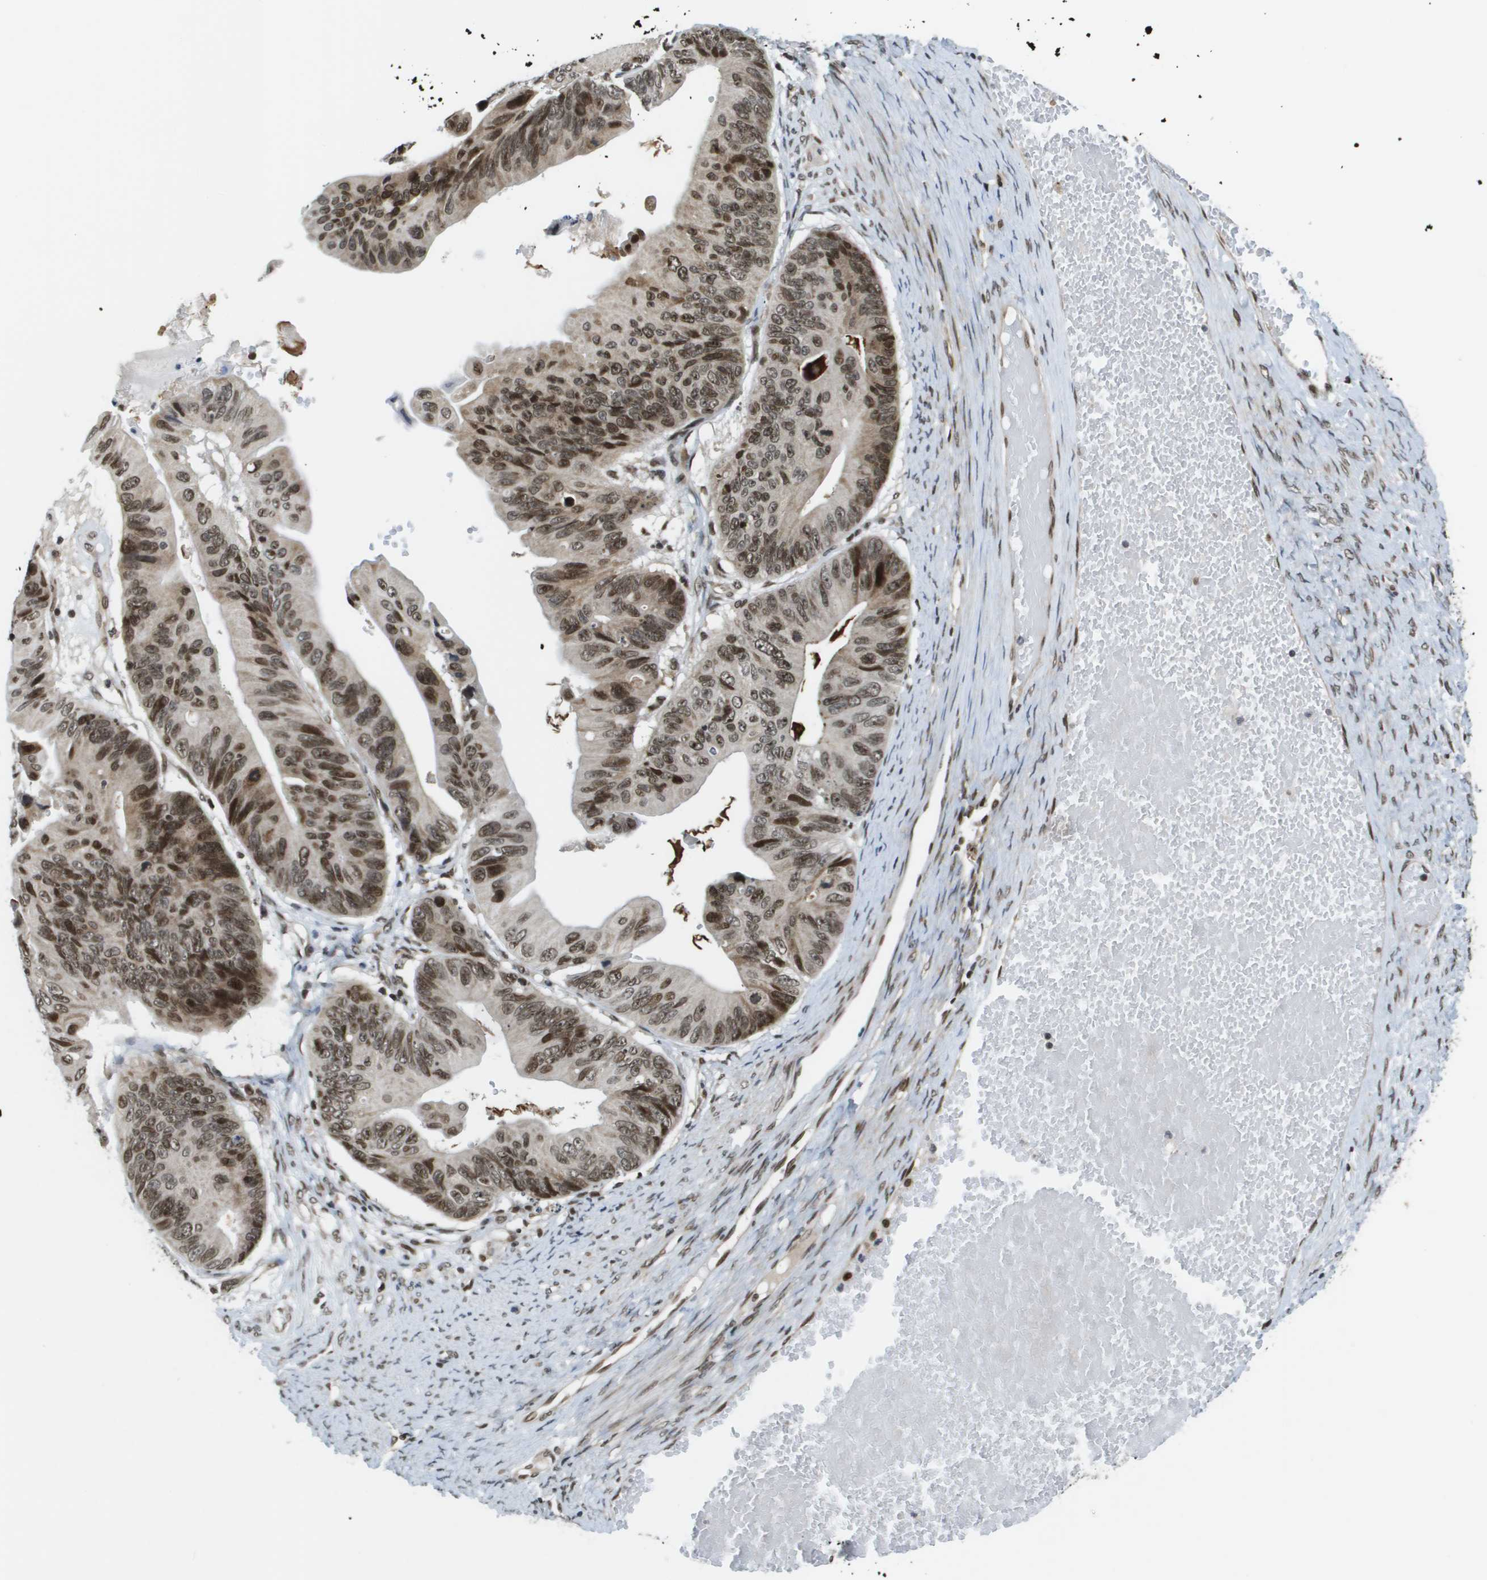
{"staining": {"intensity": "moderate", "quantity": ">75%", "location": "cytoplasmic/membranous,nuclear"}, "tissue": "ovarian cancer", "cell_type": "Tumor cells", "image_type": "cancer", "snomed": [{"axis": "morphology", "description": "Cystadenocarcinoma, mucinous, NOS"}, {"axis": "topography", "description": "Ovary"}], "caption": "Immunohistochemistry image of human ovarian mucinous cystadenocarcinoma stained for a protein (brown), which demonstrates medium levels of moderate cytoplasmic/membranous and nuclear staining in approximately >75% of tumor cells.", "gene": "RECQL4", "patient": {"sex": "female", "age": 61}}